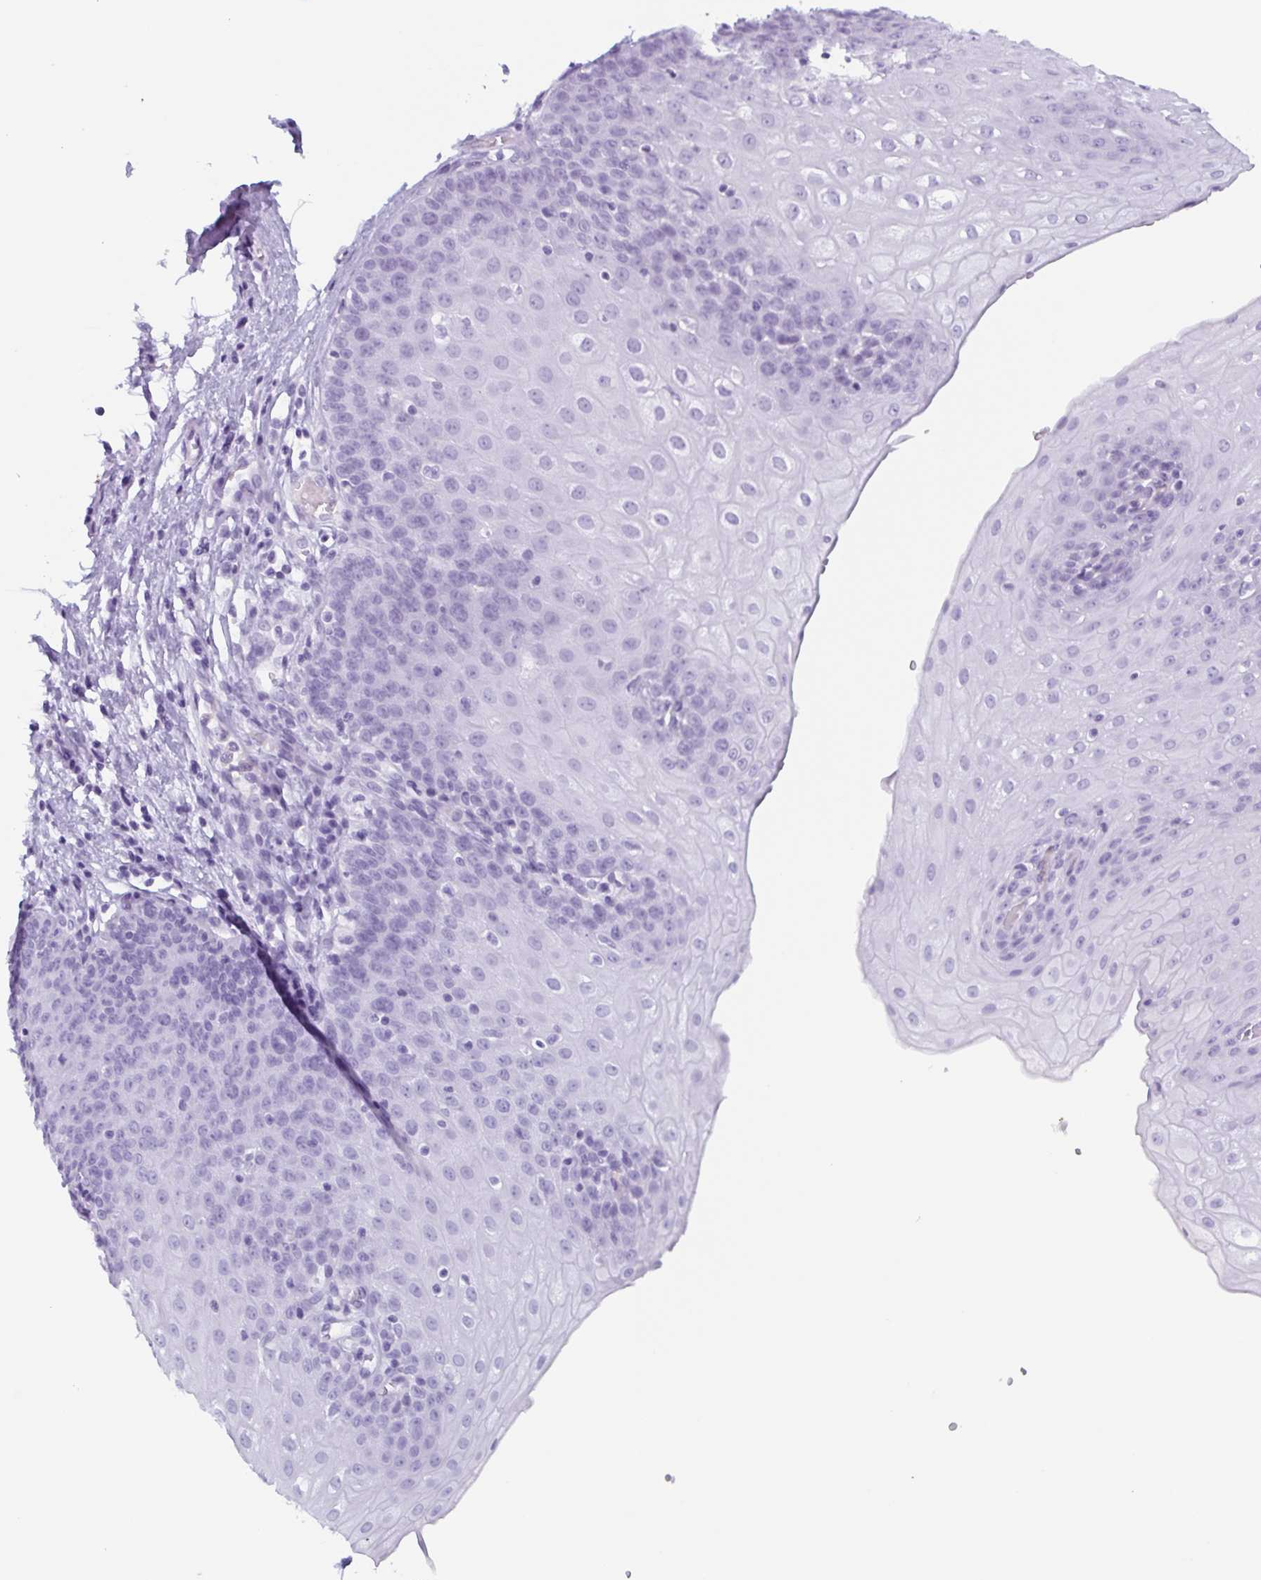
{"staining": {"intensity": "negative", "quantity": "none", "location": "none"}, "tissue": "esophagus", "cell_type": "Squamous epithelial cells", "image_type": "normal", "snomed": [{"axis": "morphology", "description": "Normal tissue, NOS"}, {"axis": "topography", "description": "Esophagus"}], "caption": "This is an immunohistochemistry (IHC) photomicrograph of benign esophagus. There is no positivity in squamous epithelial cells.", "gene": "BPI", "patient": {"sex": "male", "age": 71}}